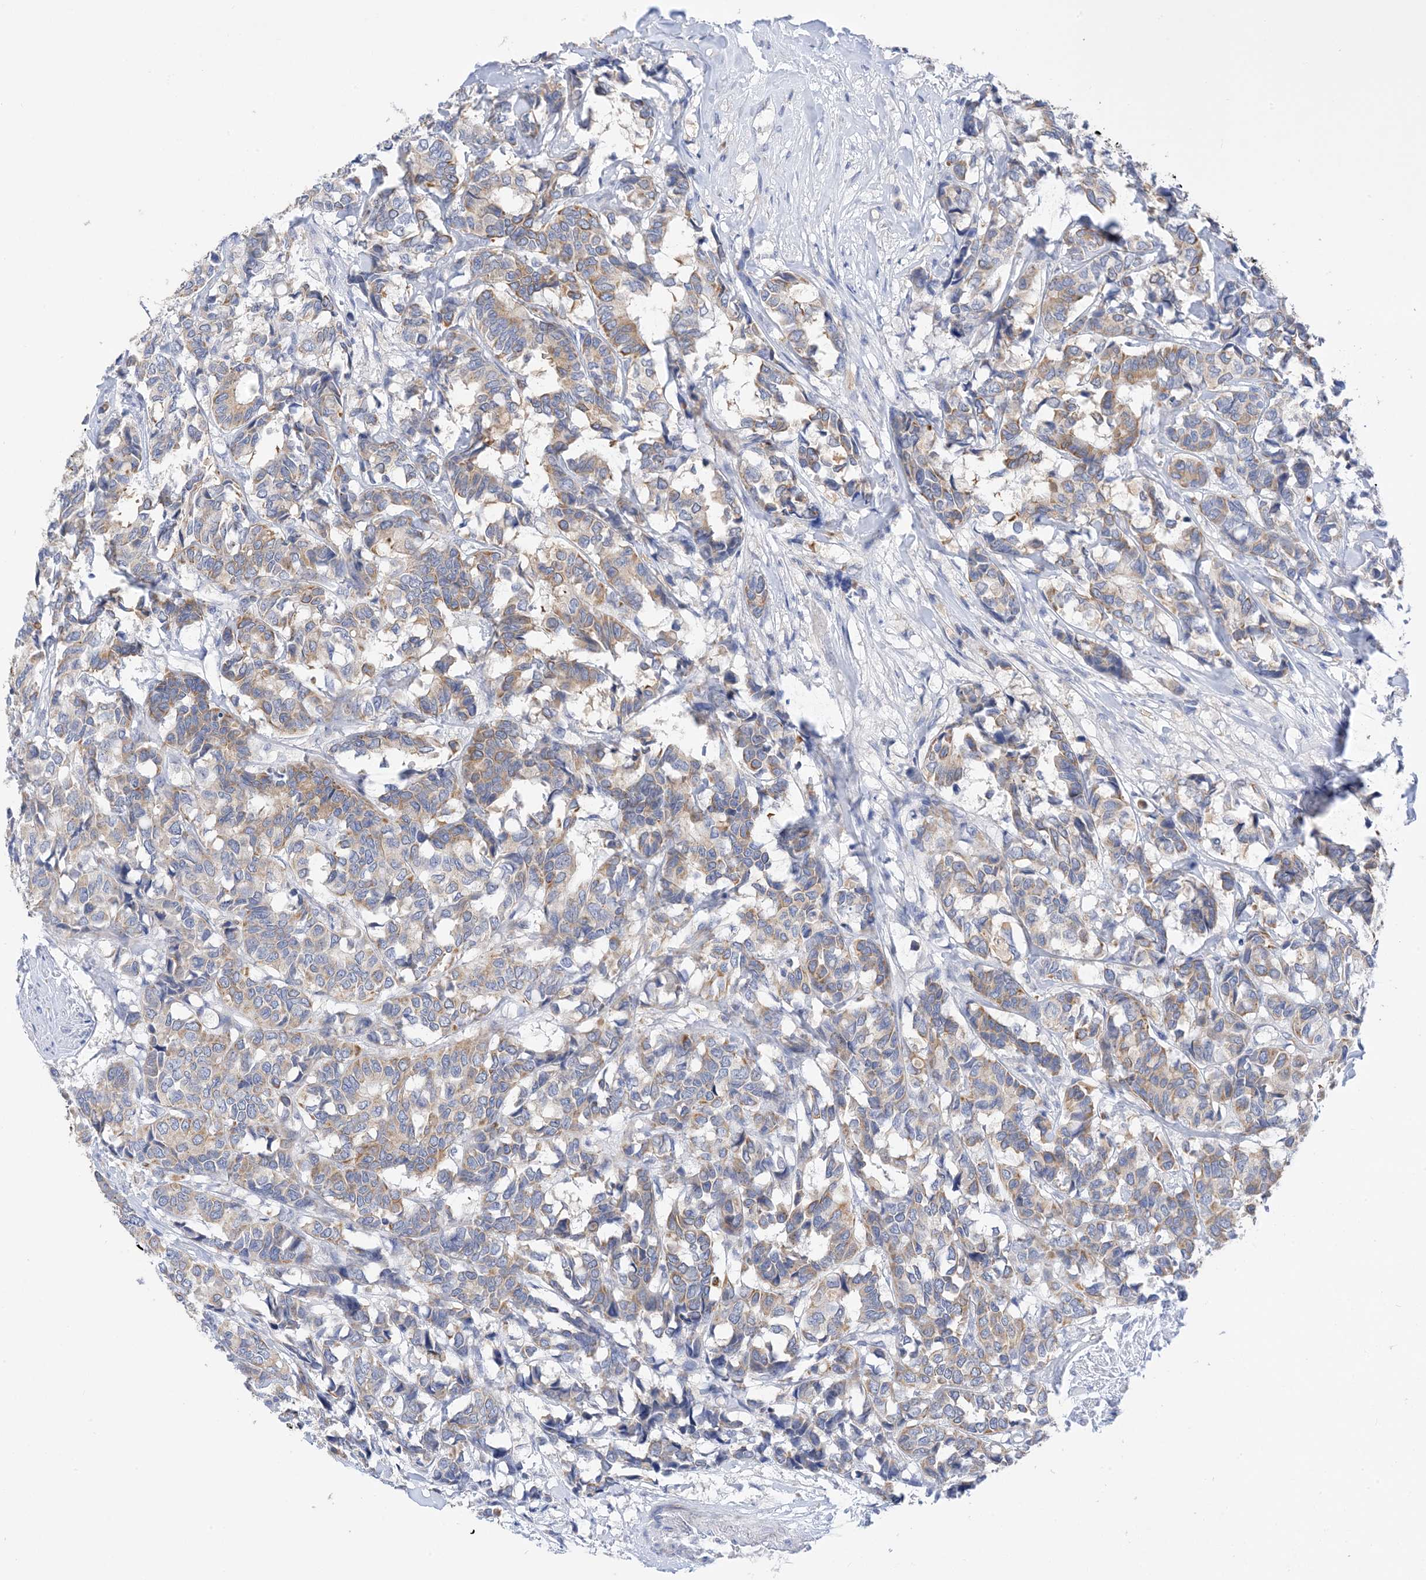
{"staining": {"intensity": "moderate", "quantity": ">75%", "location": "cytoplasmic/membranous"}, "tissue": "breast cancer", "cell_type": "Tumor cells", "image_type": "cancer", "snomed": [{"axis": "morphology", "description": "Duct carcinoma"}, {"axis": "topography", "description": "Breast"}], "caption": "Immunohistochemical staining of human breast cancer displays medium levels of moderate cytoplasmic/membranous protein staining in about >75% of tumor cells.", "gene": "PLK4", "patient": {"sex": "female", "age": 87}}